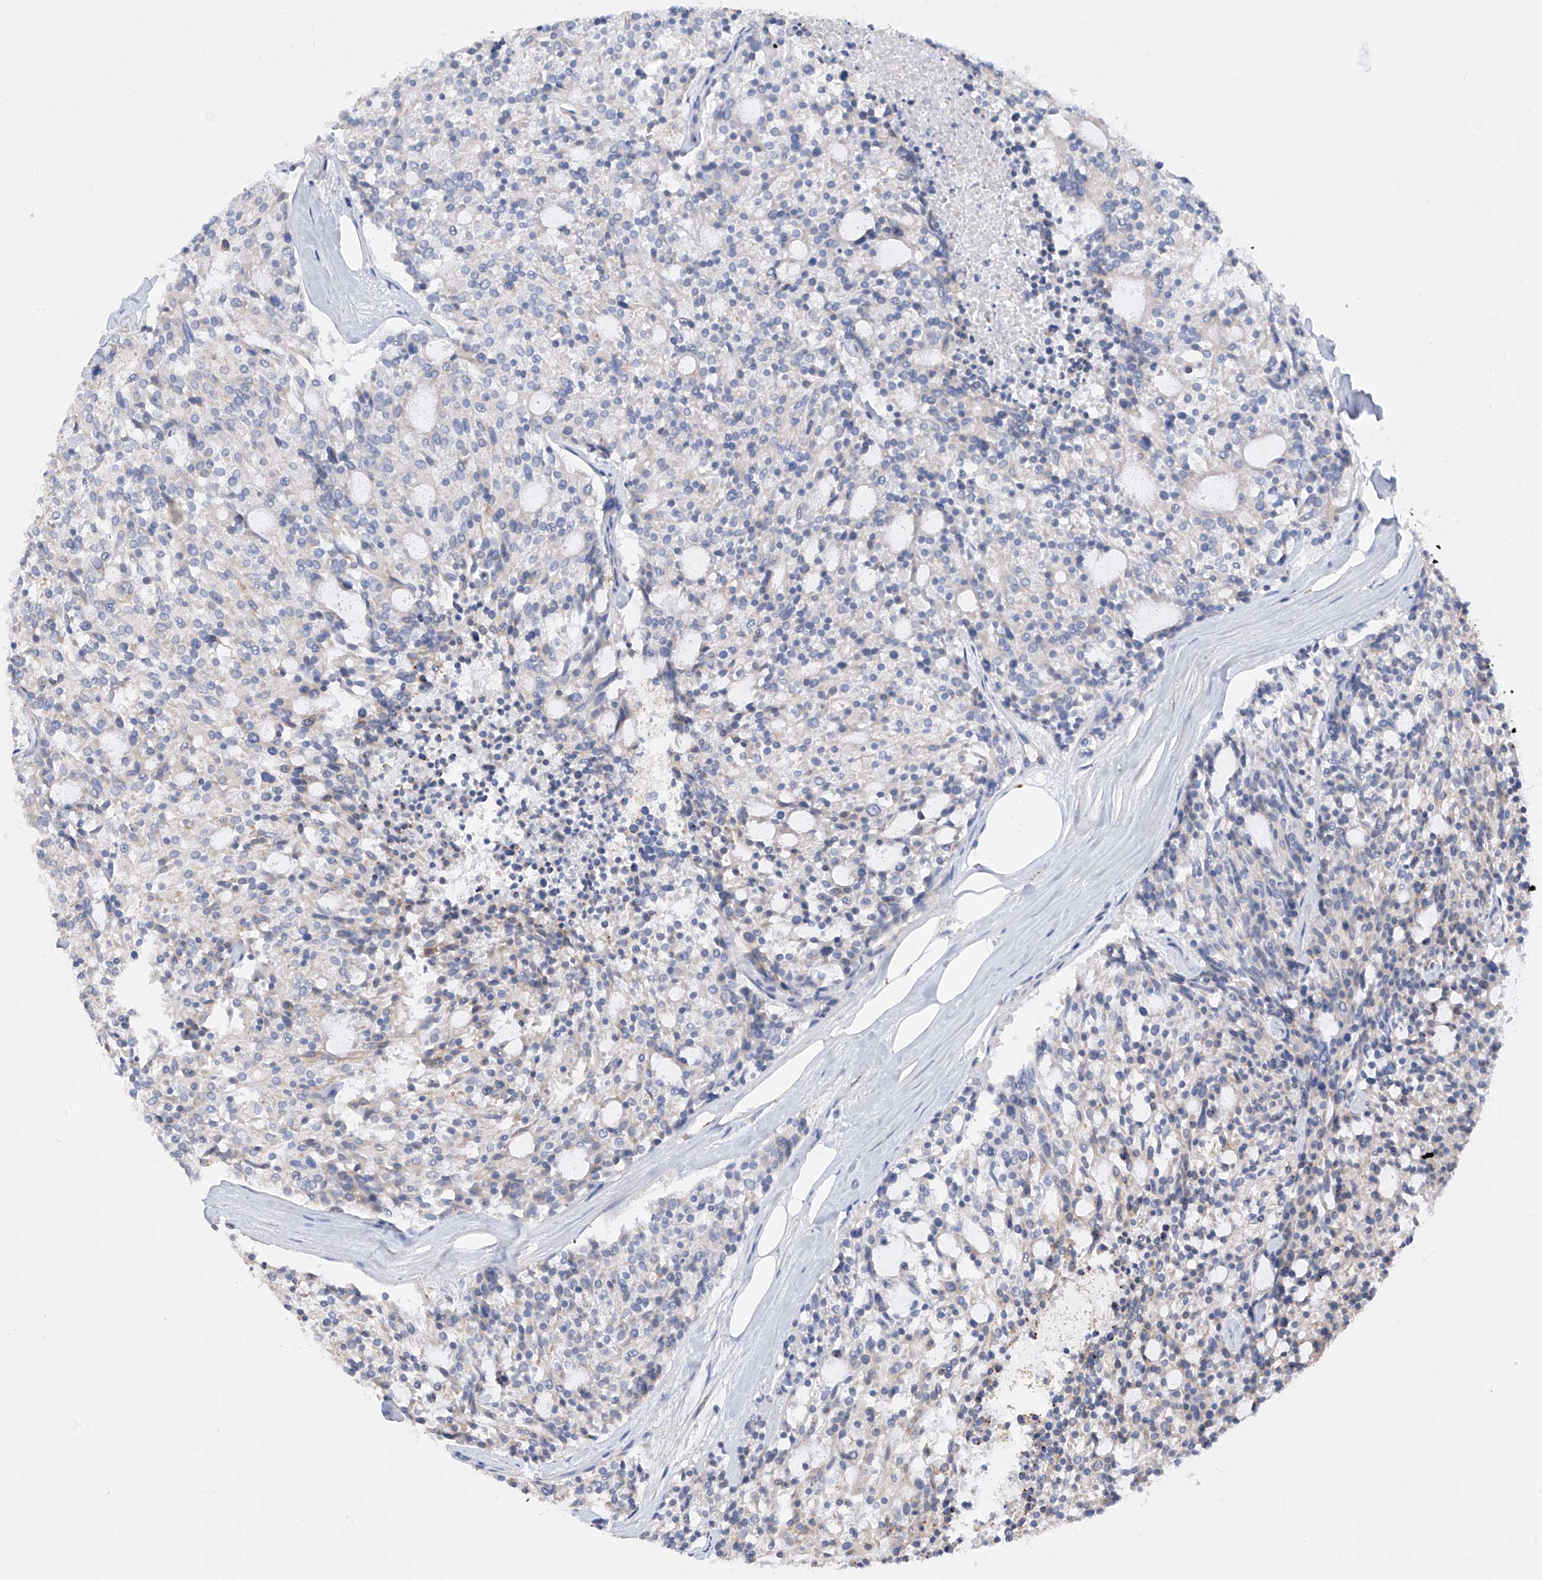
{"staining": {"intensity": "negative", "quantity": "none", "location": "none"}, "tissue": "carcinoid", "cell_type": "Tumor cells", "image_type": "cancer", "snomed": [{"axis": "morphology", "description": "Carcinoid, malignant, NOS"}, {"axis": "topography", "description": "Pancreas"}], "caption": "Immunohistochemistry (IHC) of carcinoid demonstrates no positivity in tumor cells.", "gene": "REC8", "patient": {"sex": "female", "age": 54}}